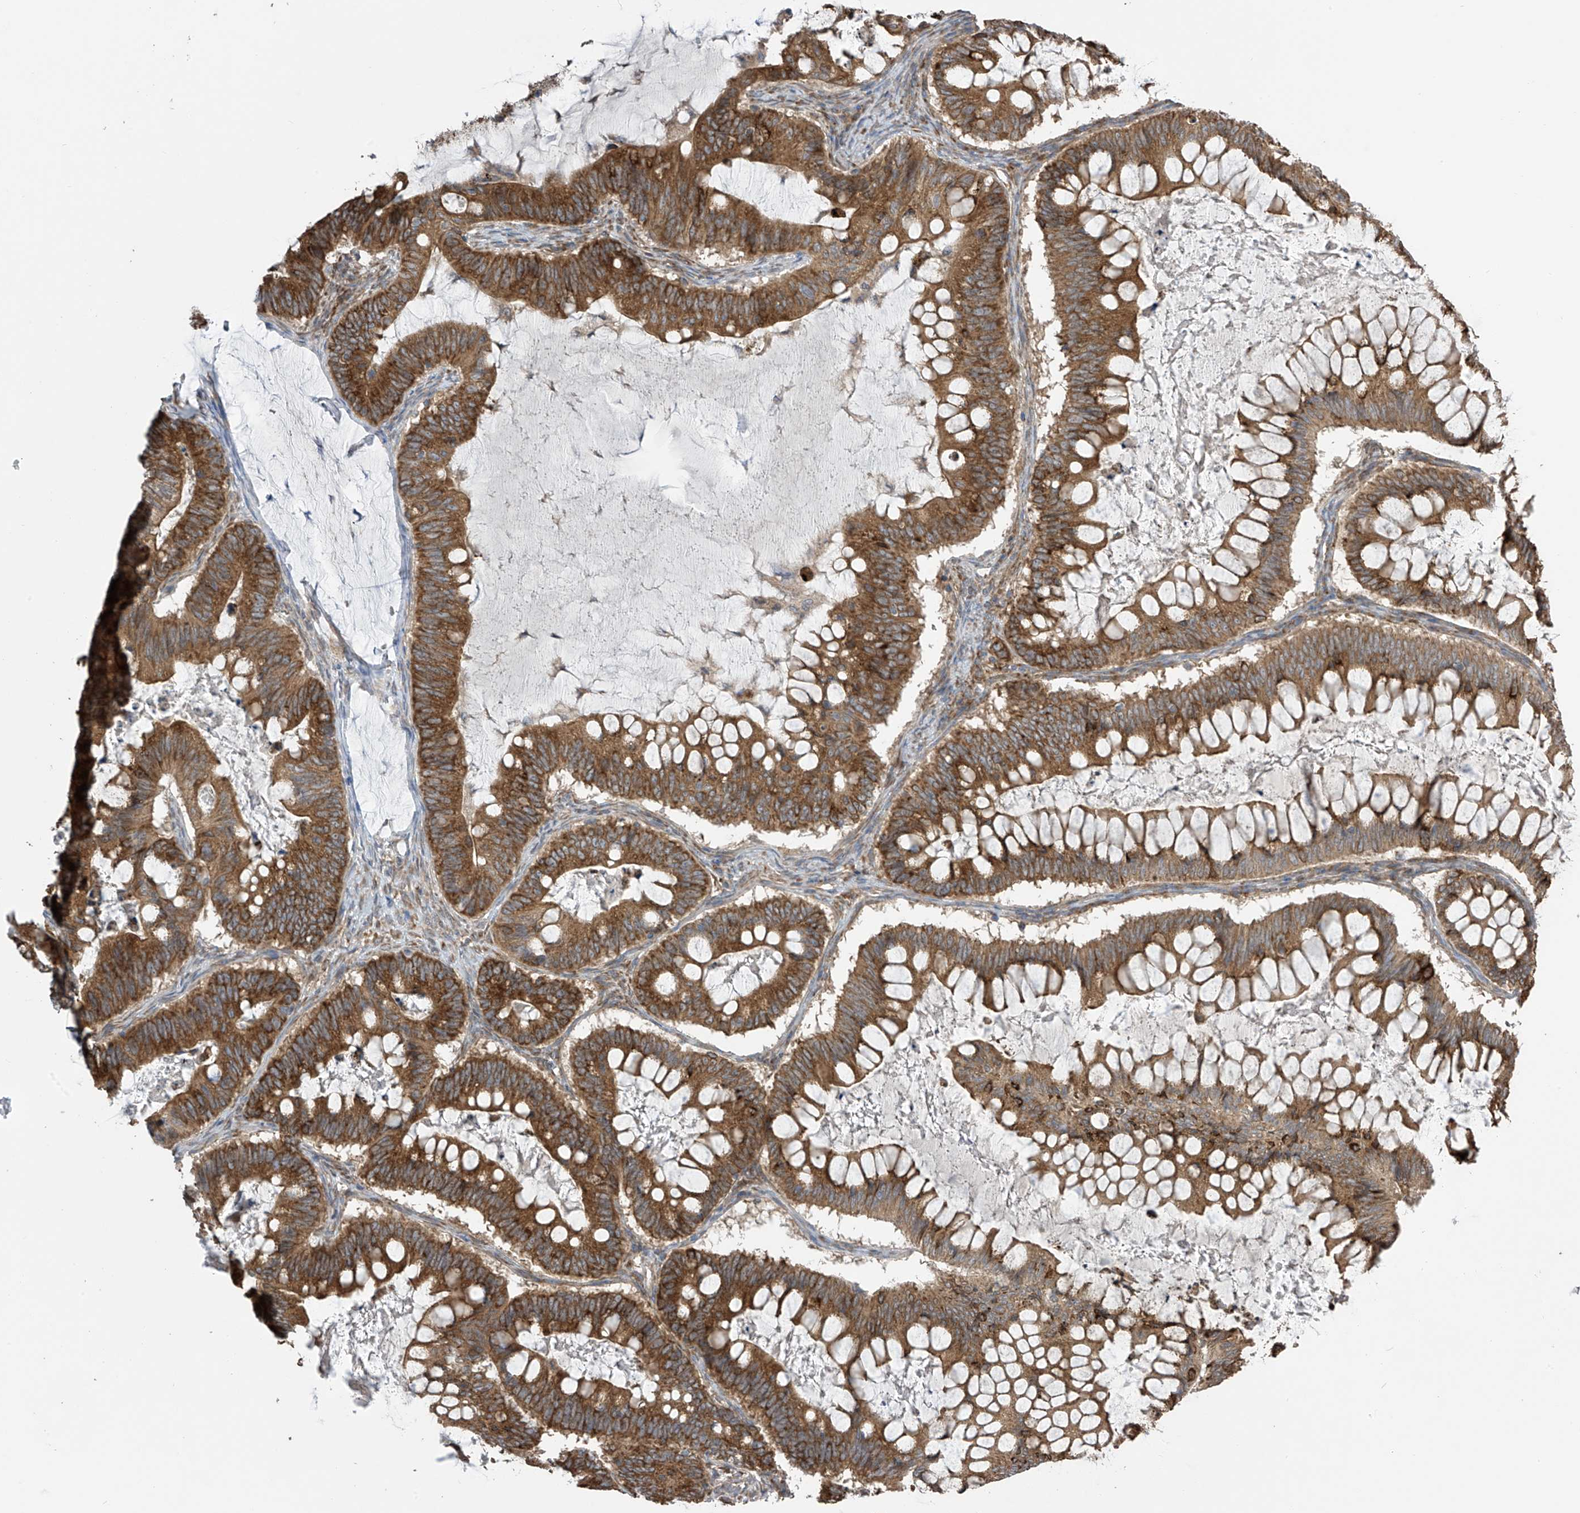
{"staining": {"intensity": "moderate", "quantity": ">75%", "location": "cytoplasmic/membranous"}, "tissue": "ovarian cancer", "cell_type": "Tumor cells", "image_type": "cancer", "snomed": [{"axis": "morphology", "description": "Cystadenocarcinoma, mucinous, NOS"}, {"axis": "topography", "description": "Ovary"}], "caption": "High-power microscopy captured an IHC image of ovarian mucinous cystadenocarcinoma, revealing moderate cytoplasmic/membranous positivity in about >75% of tumor cells.", "gene": "PNPT1", "patient": {"sex": "female", "age": 61}}